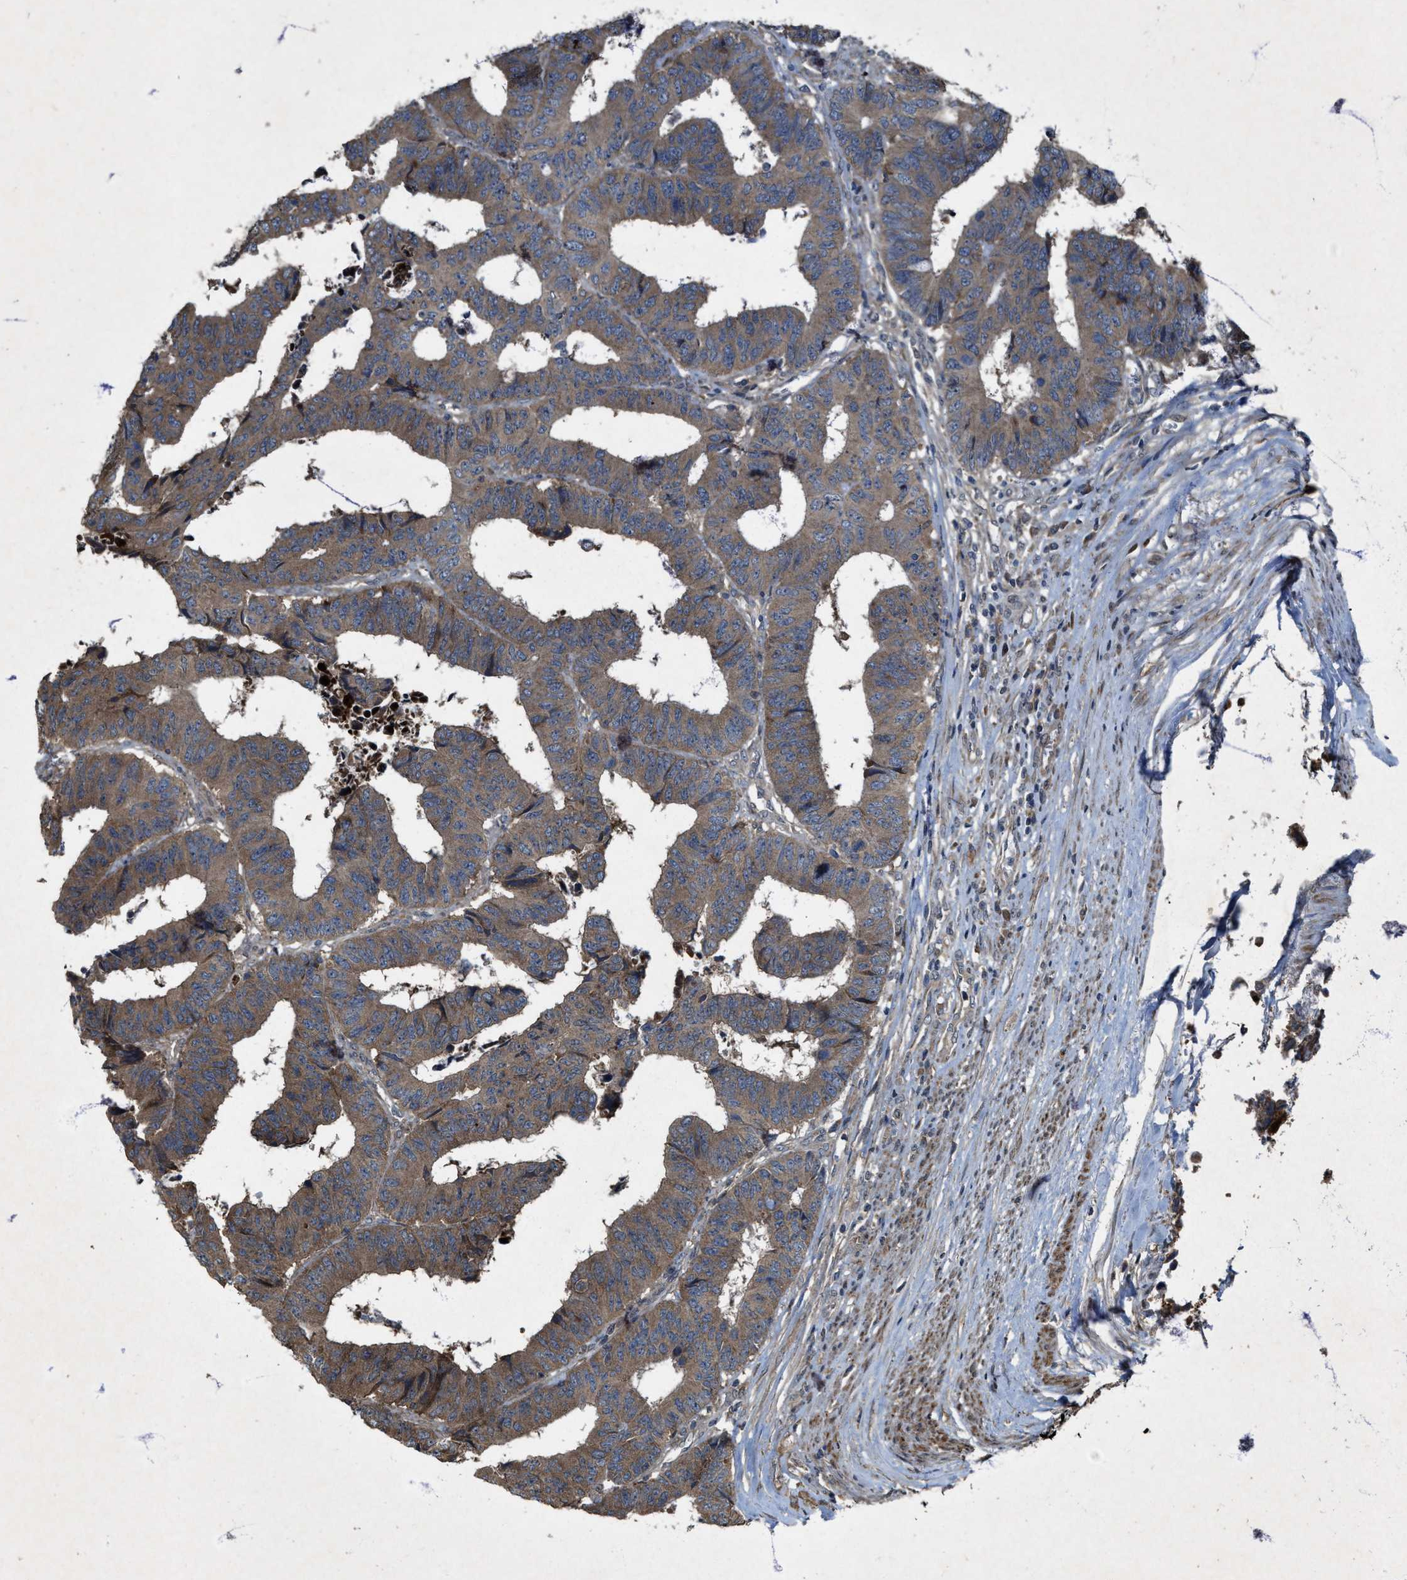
{"staining": {"intensity": "weak", "quantity": ">75%", "location": "cytoplasmic/membranous"}, "tissue": "colorectal cancer", "cell_type": "Tumor cells", "image_type": "cancer", "snomed": [{"axis": "morphology", "description": "Adenocarcinoma, NOS"}, {"axis": "topography", "description": "Rectum"}], "caption": "This is an image of immunohistochemistry (IHC) staining of colorectal cancer (adenocarcinoma), which shows weak staining in the cytoplasmic/membranous of tumor cells.", "gene": "PDP2", "patient": {"sex": "male", "age": 84}}